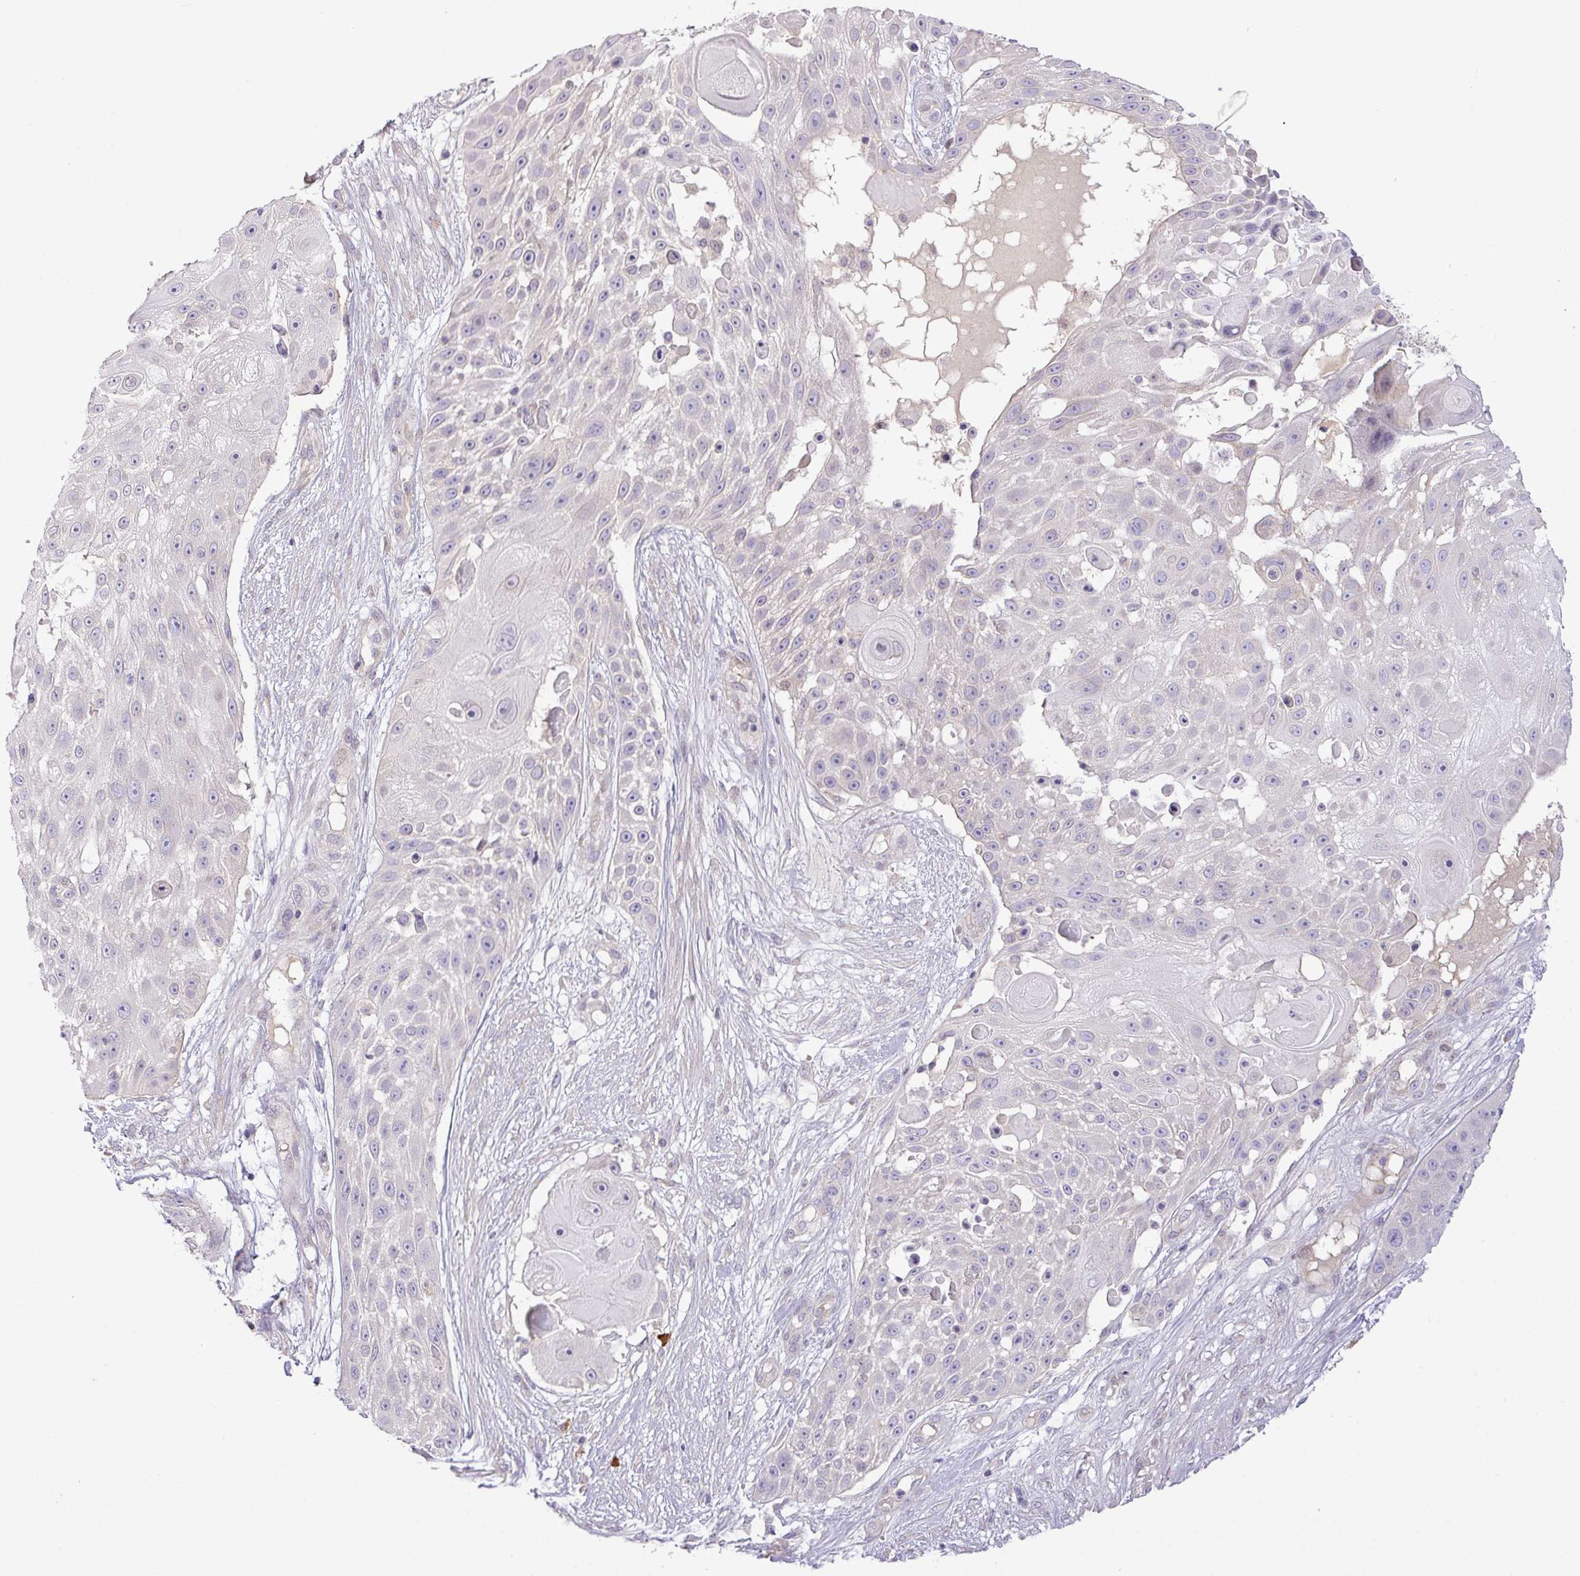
{"staining": {"intensity": "negative", "quantity": "none", "location": "none"}, "tissue": "skin cancer", "cell_type": "Tumor cells", "image_type": "cancer", "snomed": [{"axis": "morphology", "description": "Squamous cell carcinoma, NOS"}, {"axis": "topography", "description": "Skin"}], "caption": "Skin squamous cell carcinoma was stained to show a protein in brown. There is no significant staining in tumor cells. The staining is performed using DAB brown chromogen with nuclei counter-stained in using hematoxylin.", "gene": "FAM222B", "patient": {"sex": "female", "age": 86}}